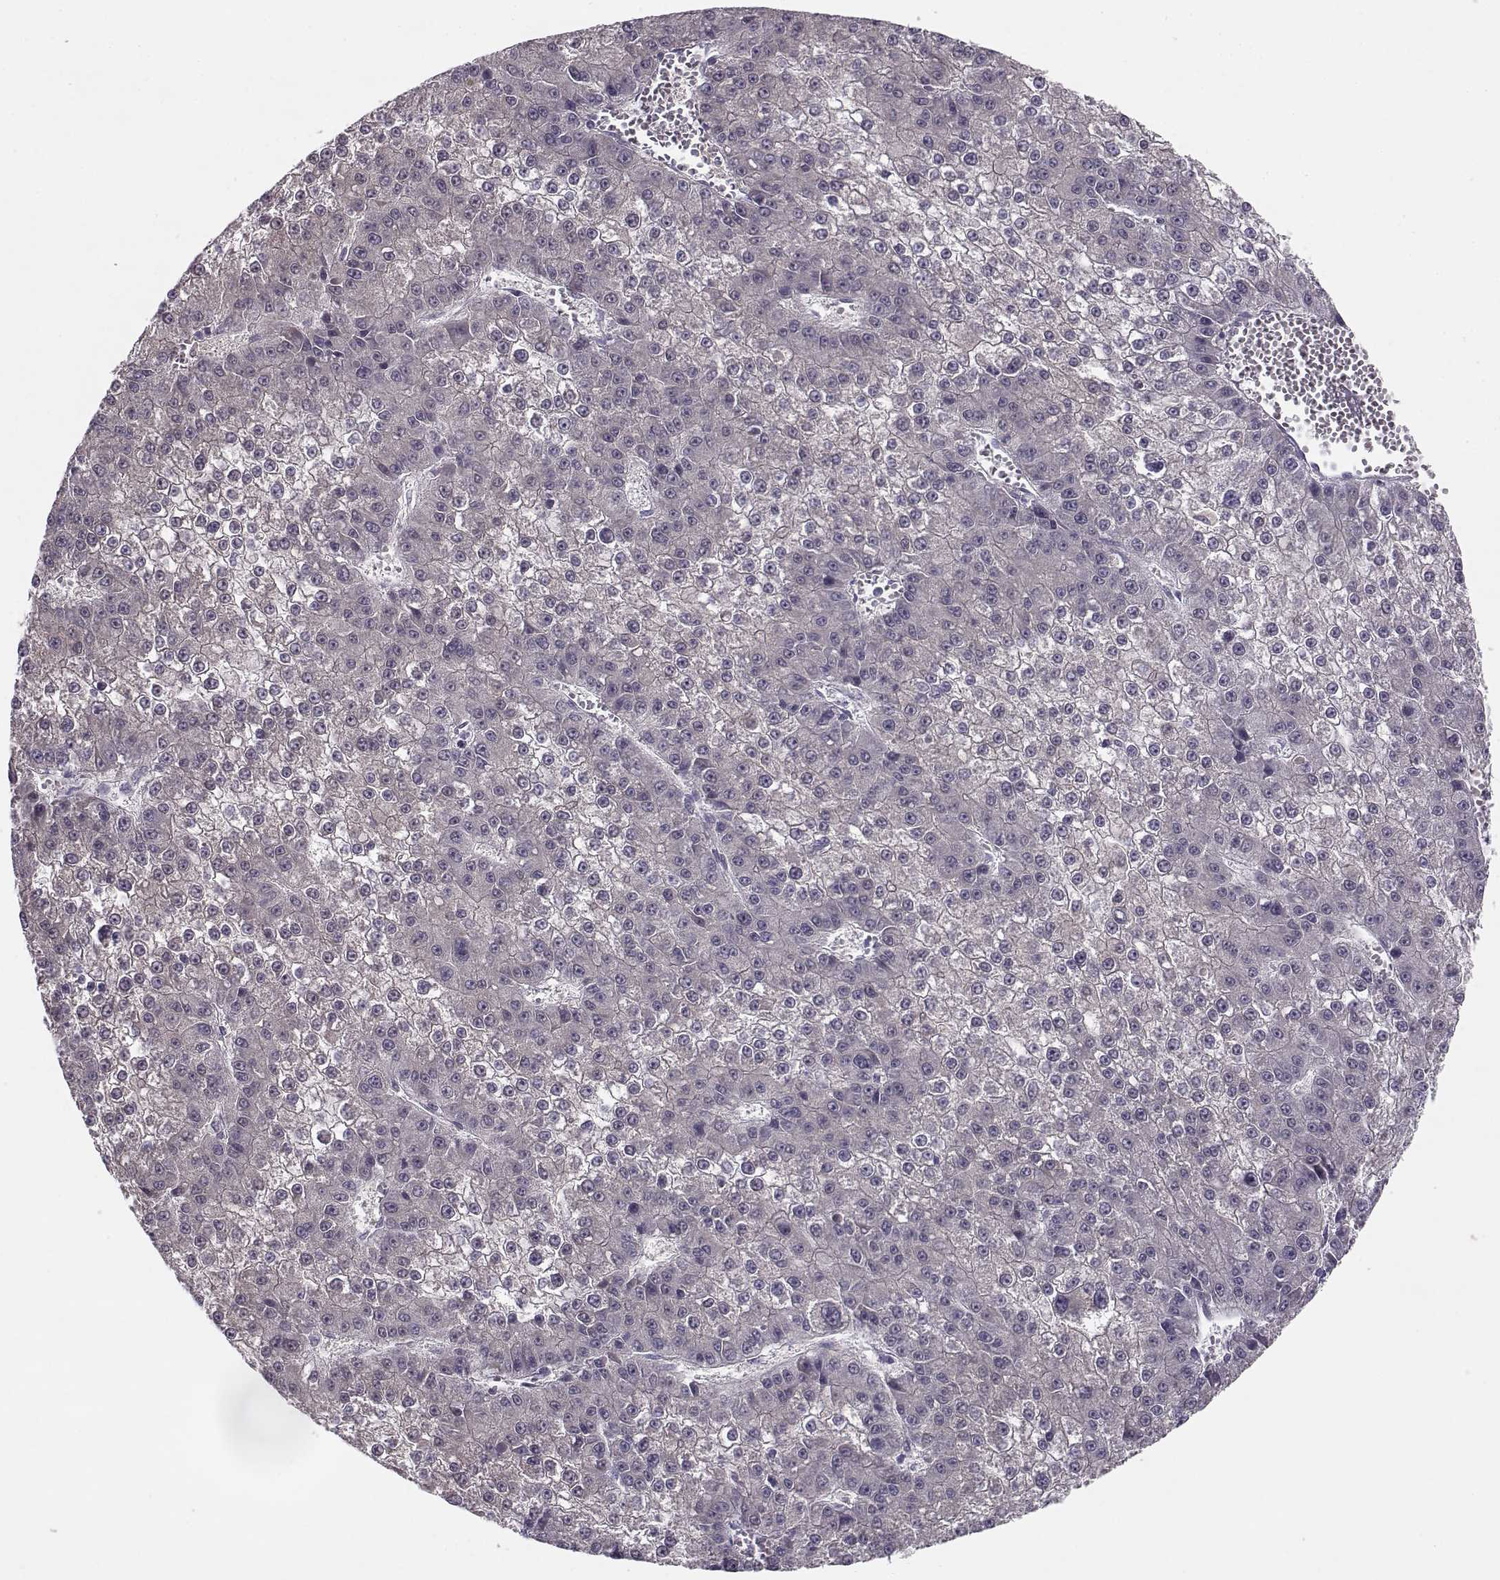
{"staining": {"intensity": "negative", "quantity": "none", "location": "none"}, "tissue": "liver cancer", "cell_type": "Tumor cells", "image_type": "cancer", "snomed": [{"axis": "morphology", "description": "Carcinoma, Hepatocellular, NOS"}, {"axis": "topography", "description": "Liver"}], "caption": "High power microscopy micrograph of an immunohistochemistry (IHC) image of hepatocellular carcinoma (liver), revealing no significant expression in tumor cells.", "gene": "C16orf86", "patient": {"sex": "female", "age": 73}}